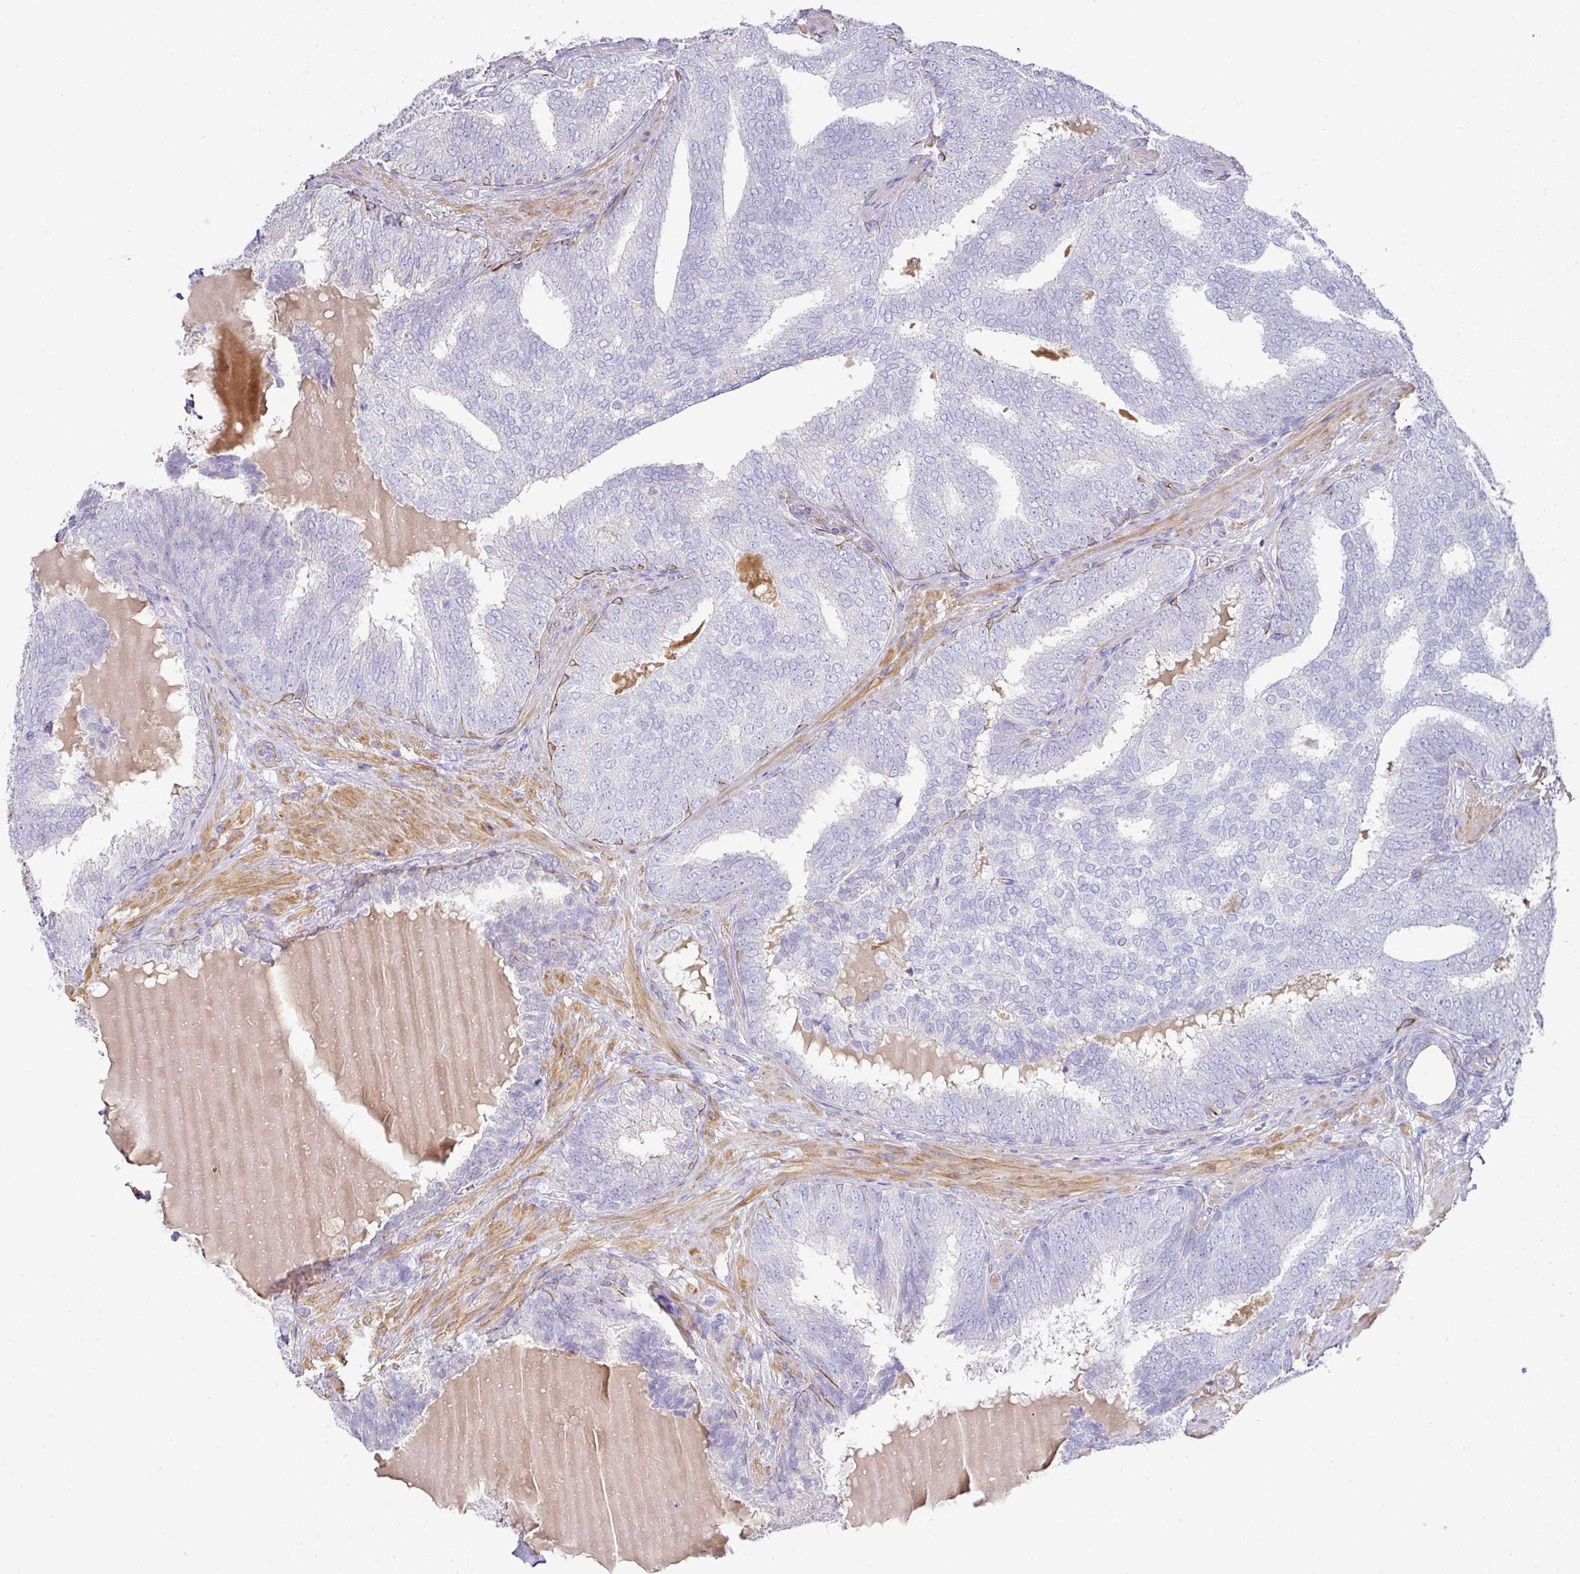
{"staining": {"intensity": "negative", "quantity": "none", "location": "none"}, "tissue": "prostate cancer", "cell_type": "Tumor cells", "image_type": "cancer", "snomed": [{"axis": "morphology", "description": "Adenocarcinoma, High grade"}, {"axis": "topography", "description": "Prostate"}], "caption": "Tumor cells show no significant staining in prostate cancer.", "gene": "TARM1", "patient": {"sex": "male", "age": 72}}